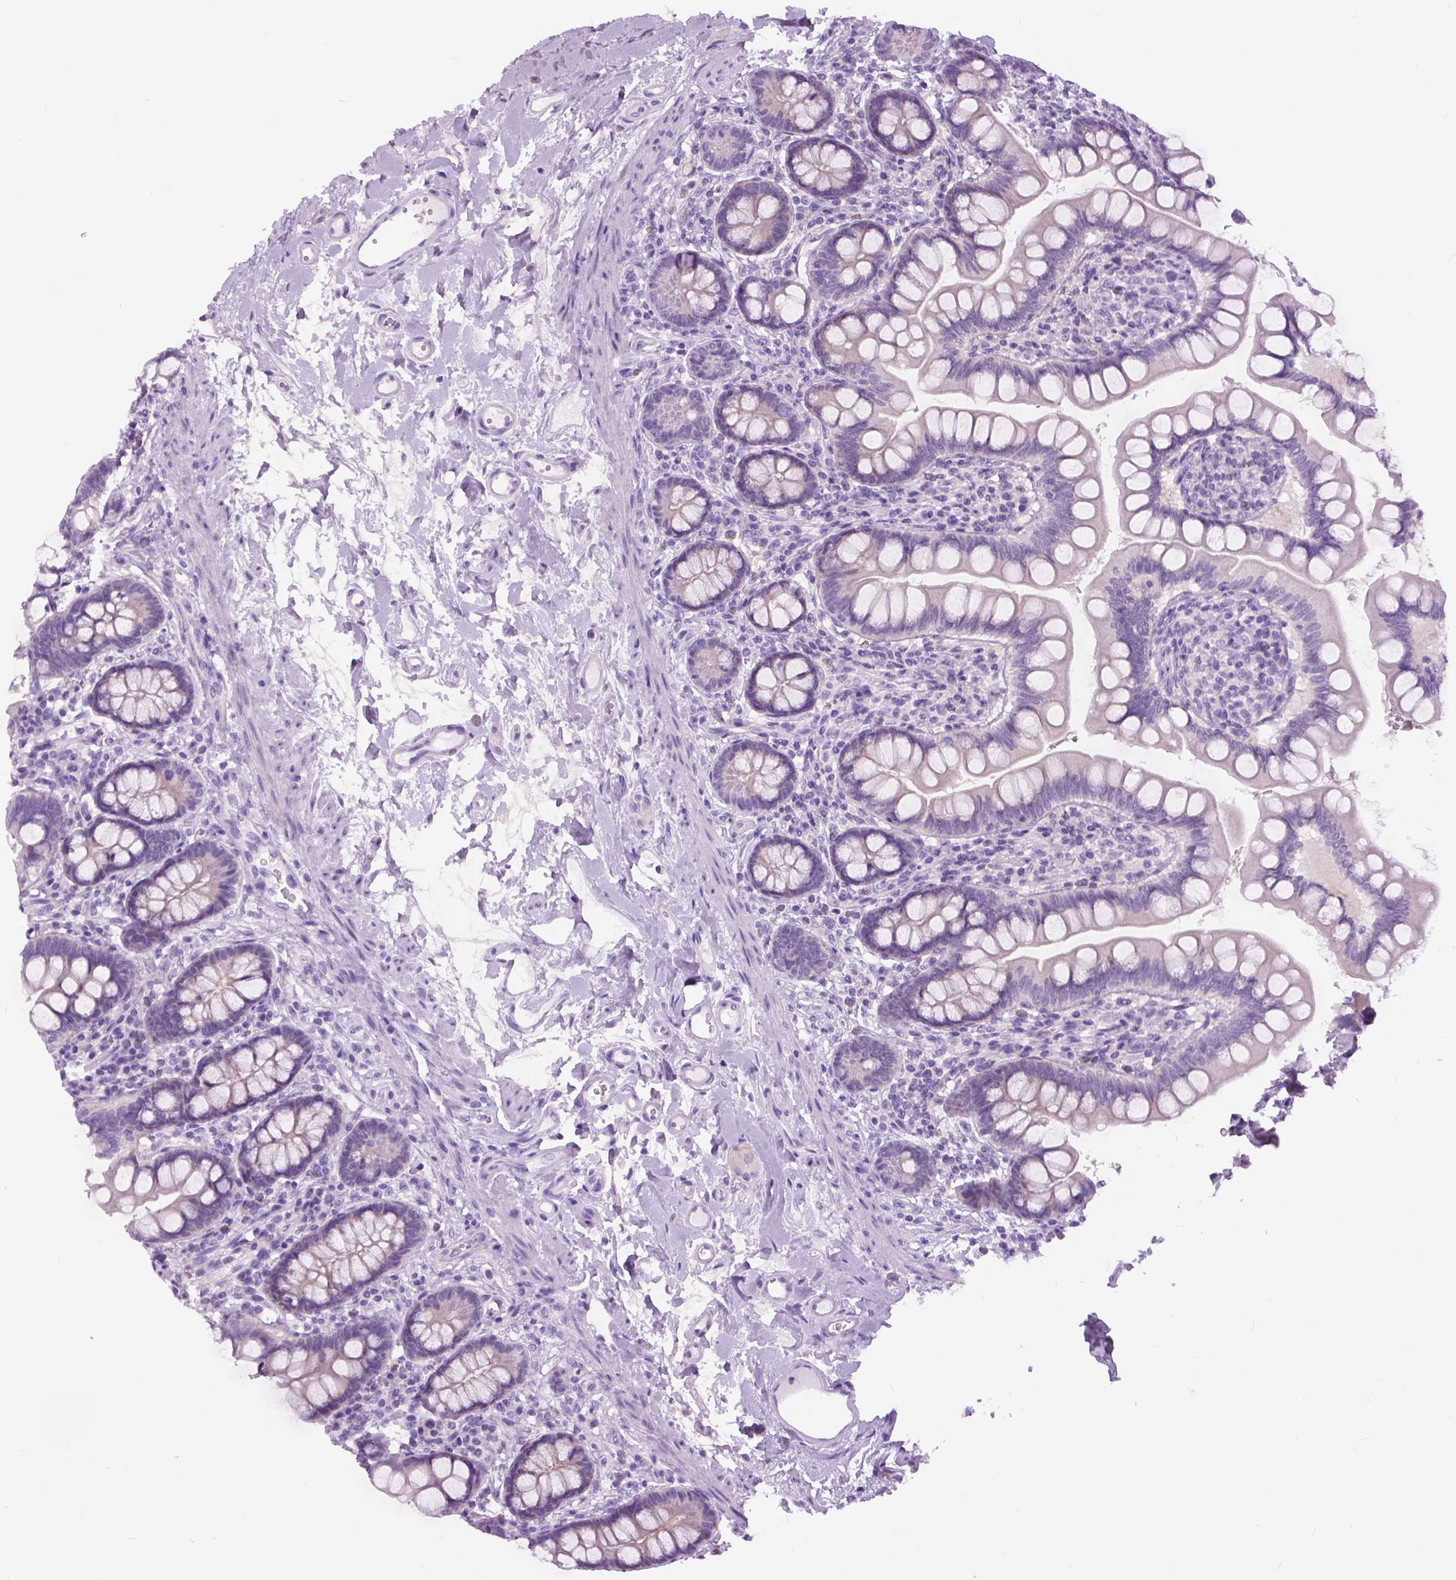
{"staining": {"intensity": "negative", "quantity": "none", "location": "none"}, "tissue": "small intestine", "cell_type": "Glandular cells", "image_type": "normal", "snomed": [{"axis": "morphology", "description": "Normal tissue, NOS"}, {"axis": "topography", "description": "Small intestine"}], "caption": "Immunohistochemistry micrograph of unremarkable small intestine: human small intestine stained with DAB (3,3'-diaminobenzidine) reveals no significant protein staining in glandular cells.", "gene": "TP53TG5", "patient": {"sex": "female", "age": 56}}